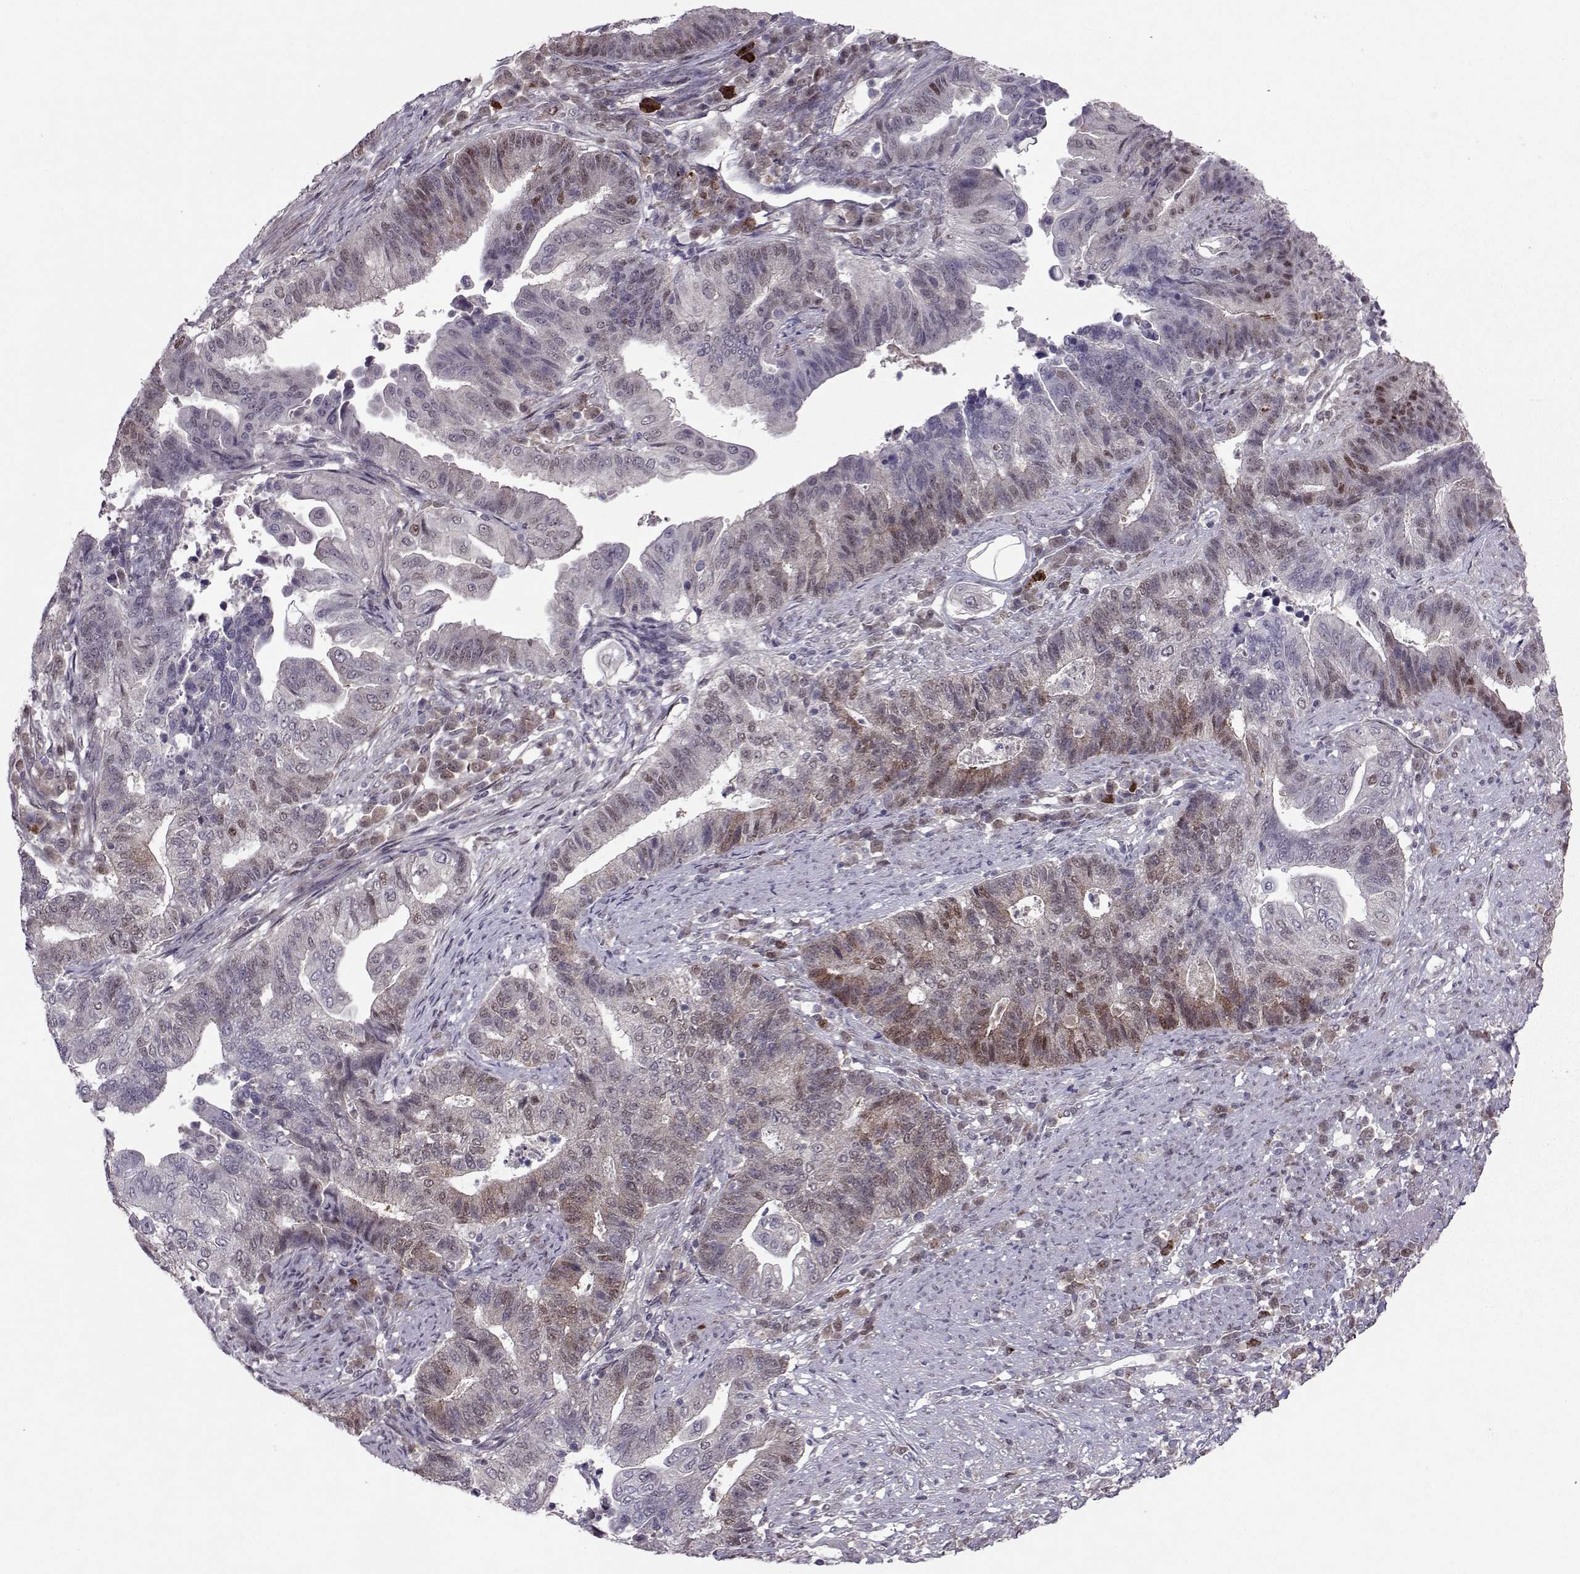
{"staining": {"intensity": "moderate", "quantity": "<25%", "location": "nuclear"}, "tissue": "endometrial cancer", "cell_type": "Tumor cells", "image_type": "cancer", "snomed": [{"axis": "morphology", "description": "Adenocarcinoma, NOS"}, {"axis": "topography", "description": "Uterus"}, {"axis": "topography", "description": "Endometrium"}], "caption": "Immunohistochemical staining of human endometrial cancer exhibits moderate nuclear protein expression in approximately <25% of tumor cells. Immunohistochemistry (ihc) stains the protein of interest in brown and the nuclei are stained blue.", "gene": "CDK4", "patient": {"sex": "female", "age": 54}}